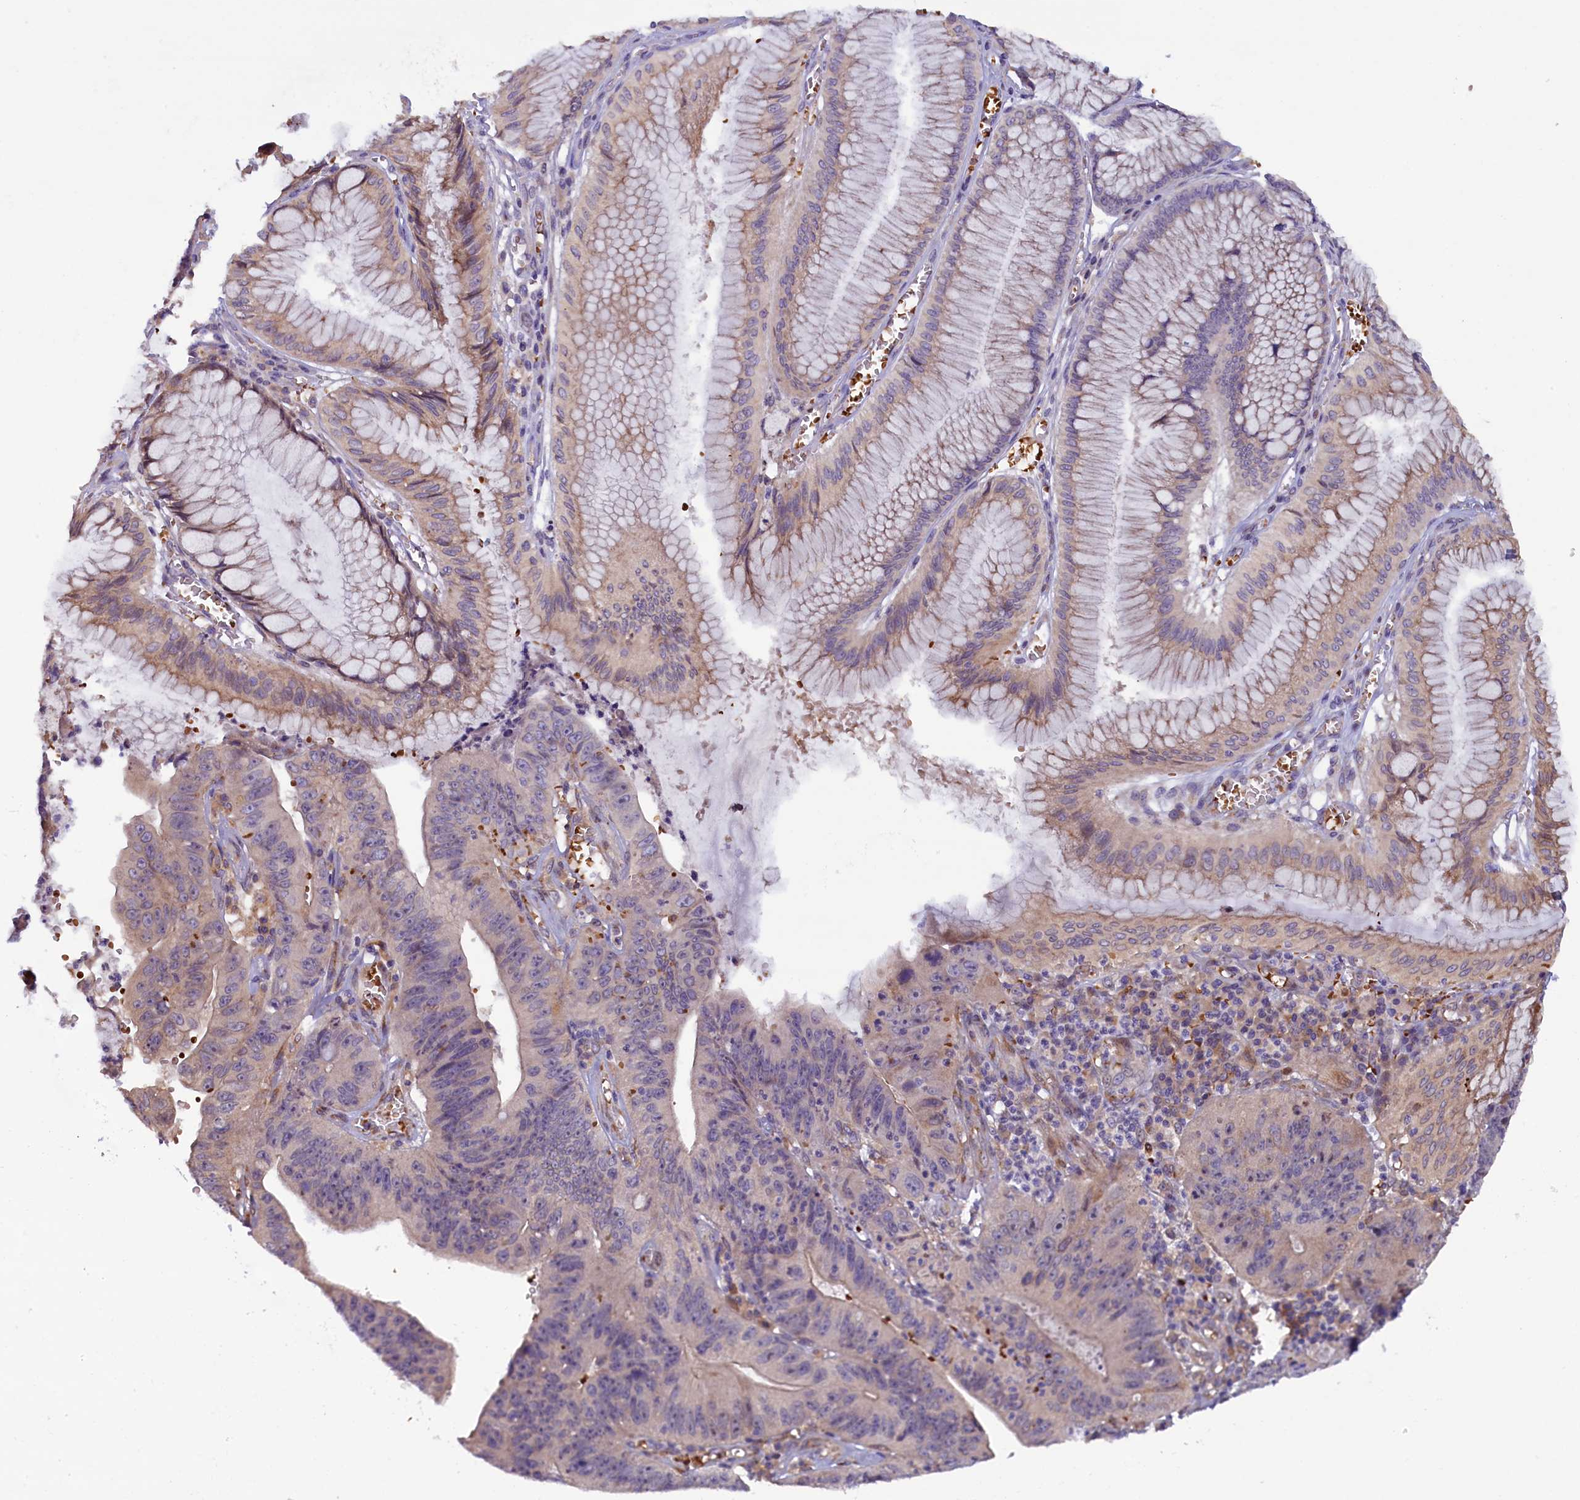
{"staining": {"intensity": "weak", "quantity": "<25%", "location": "cytoplasmic/membranous"}, "tissue": "stomach cancer", "cell_type": "Tumor cells", "image_type": "cancer", "snomed": [{"axis": "morphology", "description": "Adenocarcinoma, NOS"}, {"axis": "topography", "description": "Stomach"}], "caption": "A histopathology image of adenocarcinoma (stomach) stained for a protein shows no brown staining in tumor cells.", "gene": "CCDC9B", "patient": {"sex": "male", "age": 59}}